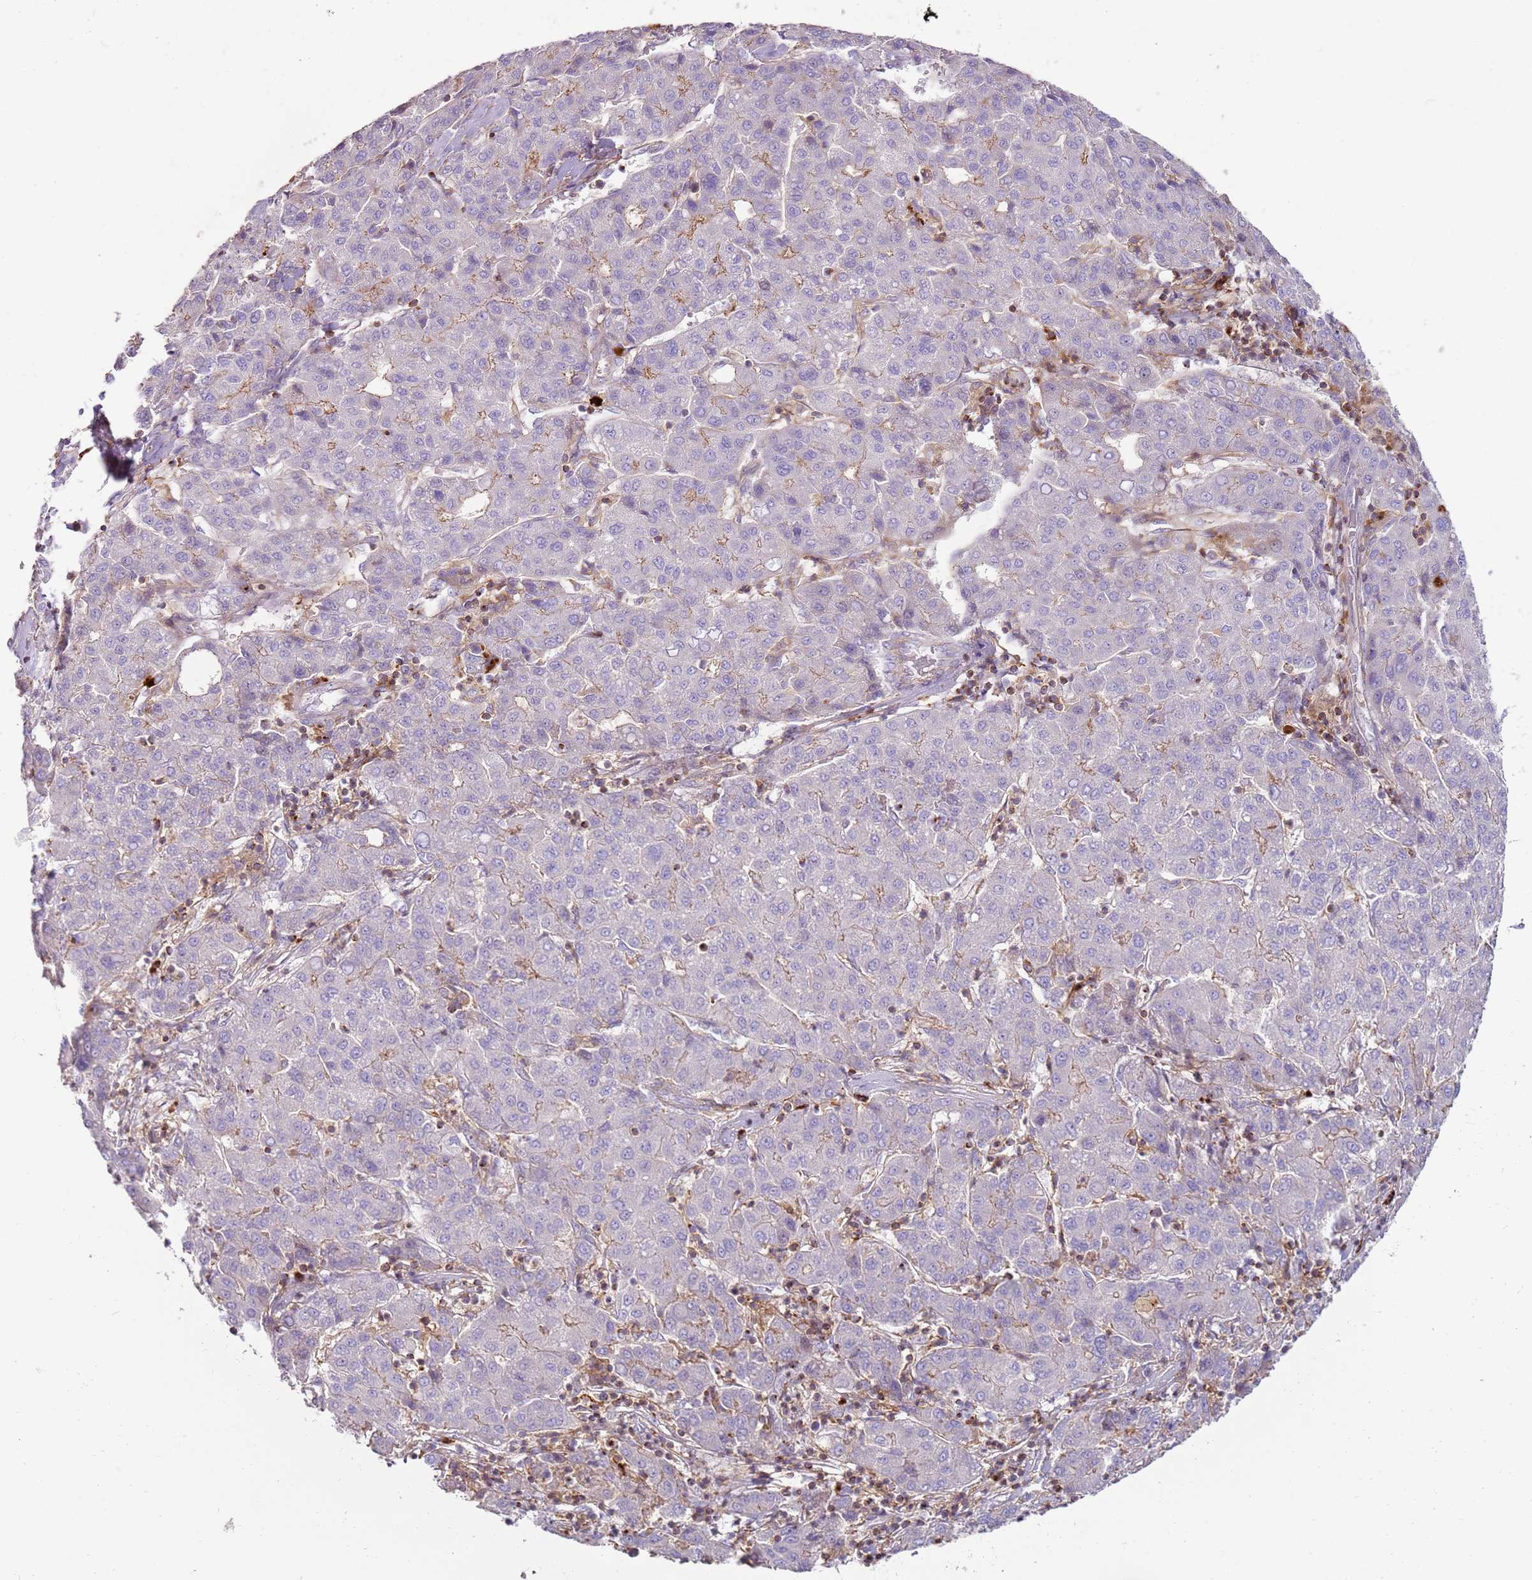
{"staining": {"intensity": "weak", "quantity": "<25%", "location": "cytoplasmic/membranous"}, "tissue": "liver cancer", "cell_type": "Tumor cells", "image_type": "cancer", "snomed": [{"axis": "morphology", "description": "Carcinoma, Hepatocellular, NOS"}, {"axis": "topography", "description": "Liver"}], "caption": "Tumor cells are negative for protein expression in human liver hepatocellular carcinoma.", "gene": "FPR1", "patient": {"sex": "male", "age": 65}}